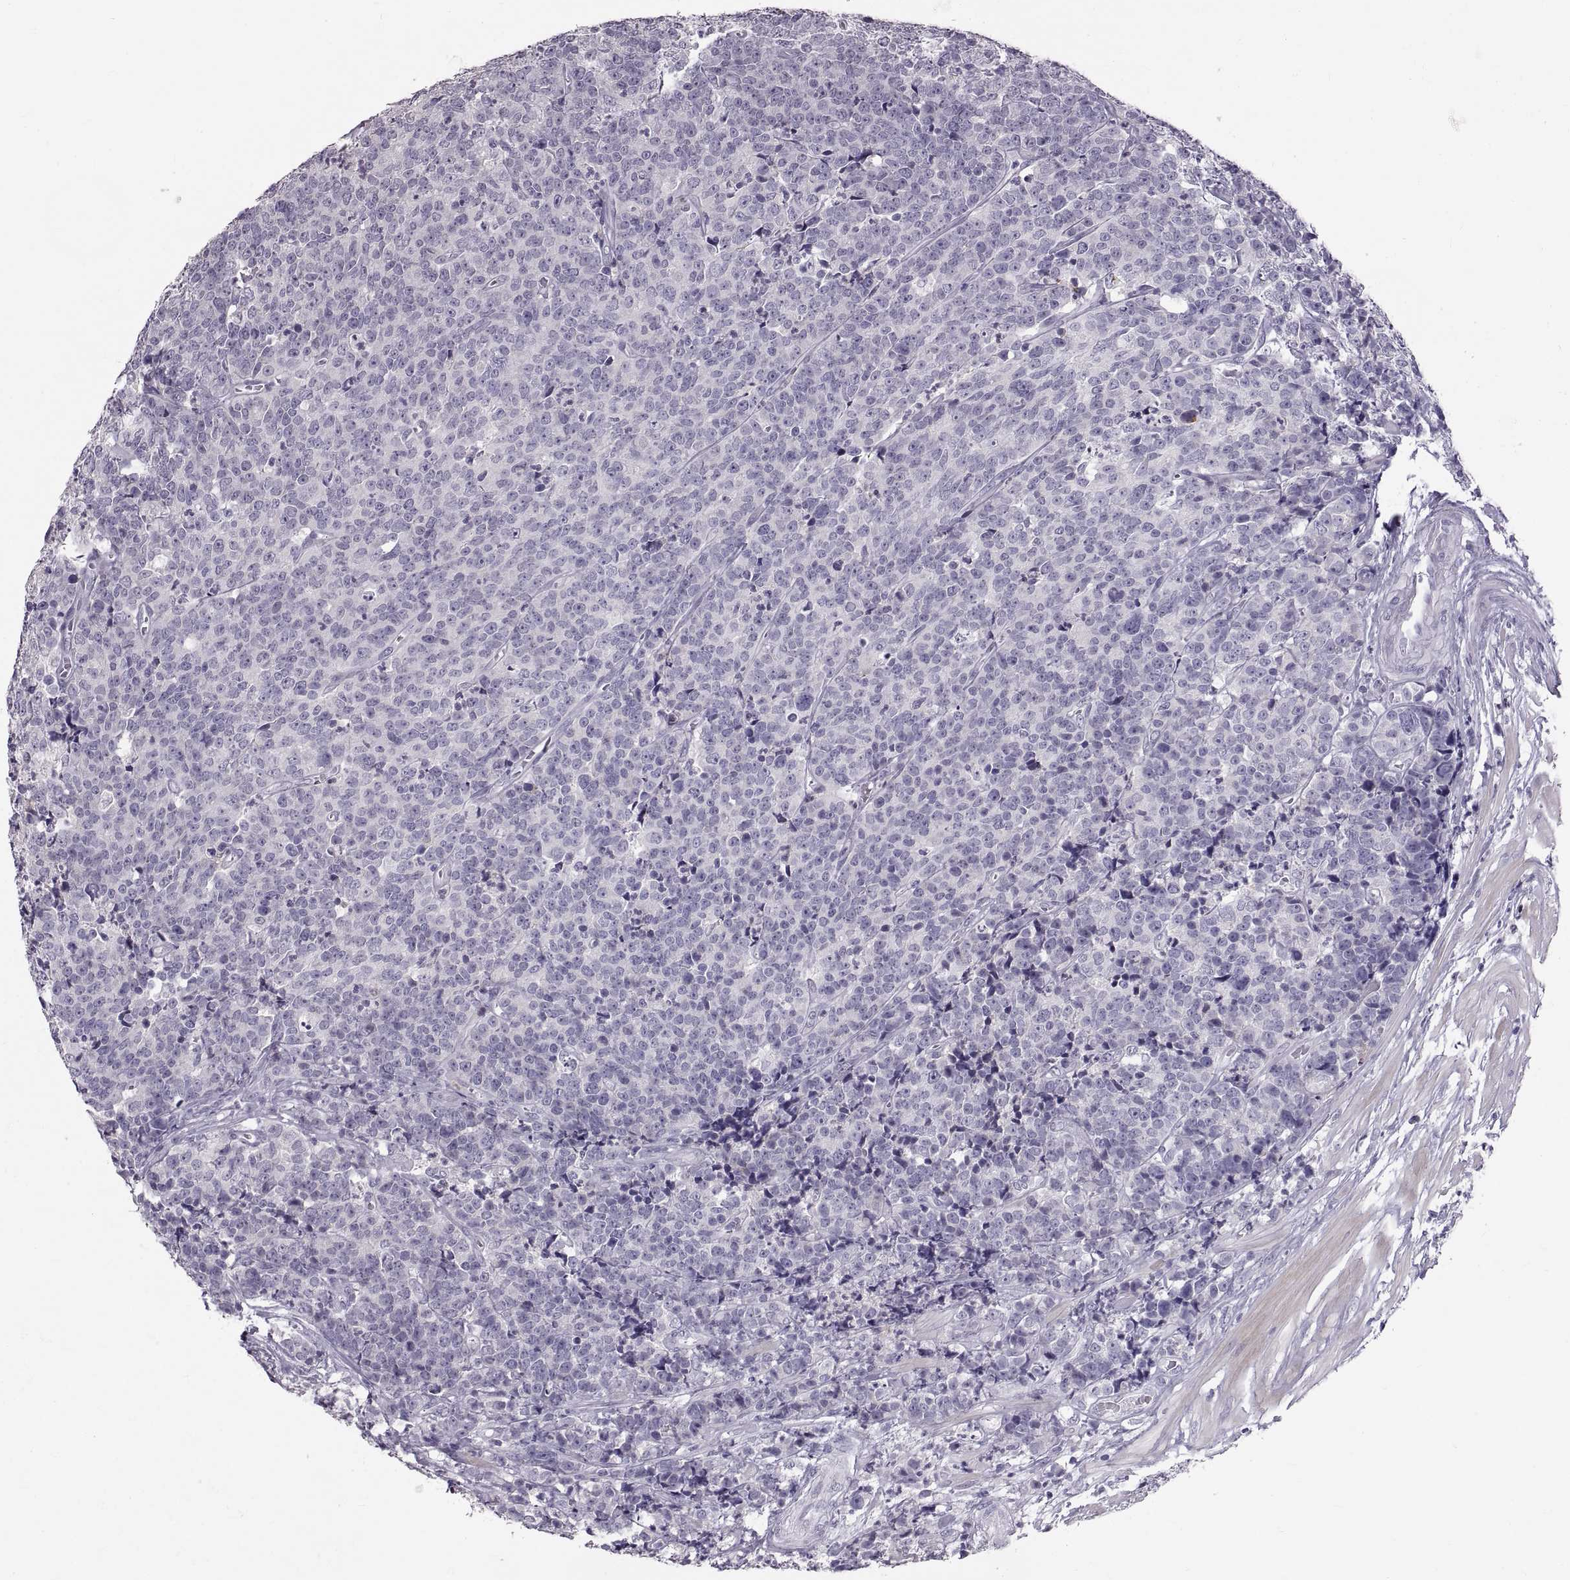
{"staining": {"intensity": "negative", "quantity": "none", "location": "none"}, "tissue": "prostate cancer", "cell_type": "Tumor cells", "image_type": "cancer", "snomed": [{"axis": "morphology", "description": "Adenocarcinoma, NOS"}, {"axis": "topography", "description": "Prostate"}], "caption": "Prostate adenocarcinoma was stained to show a protein in brown. There is no significant positivity in tumor cells.", "gene": "SPACDR", "patient": {"sex": "male", "age": 67}}